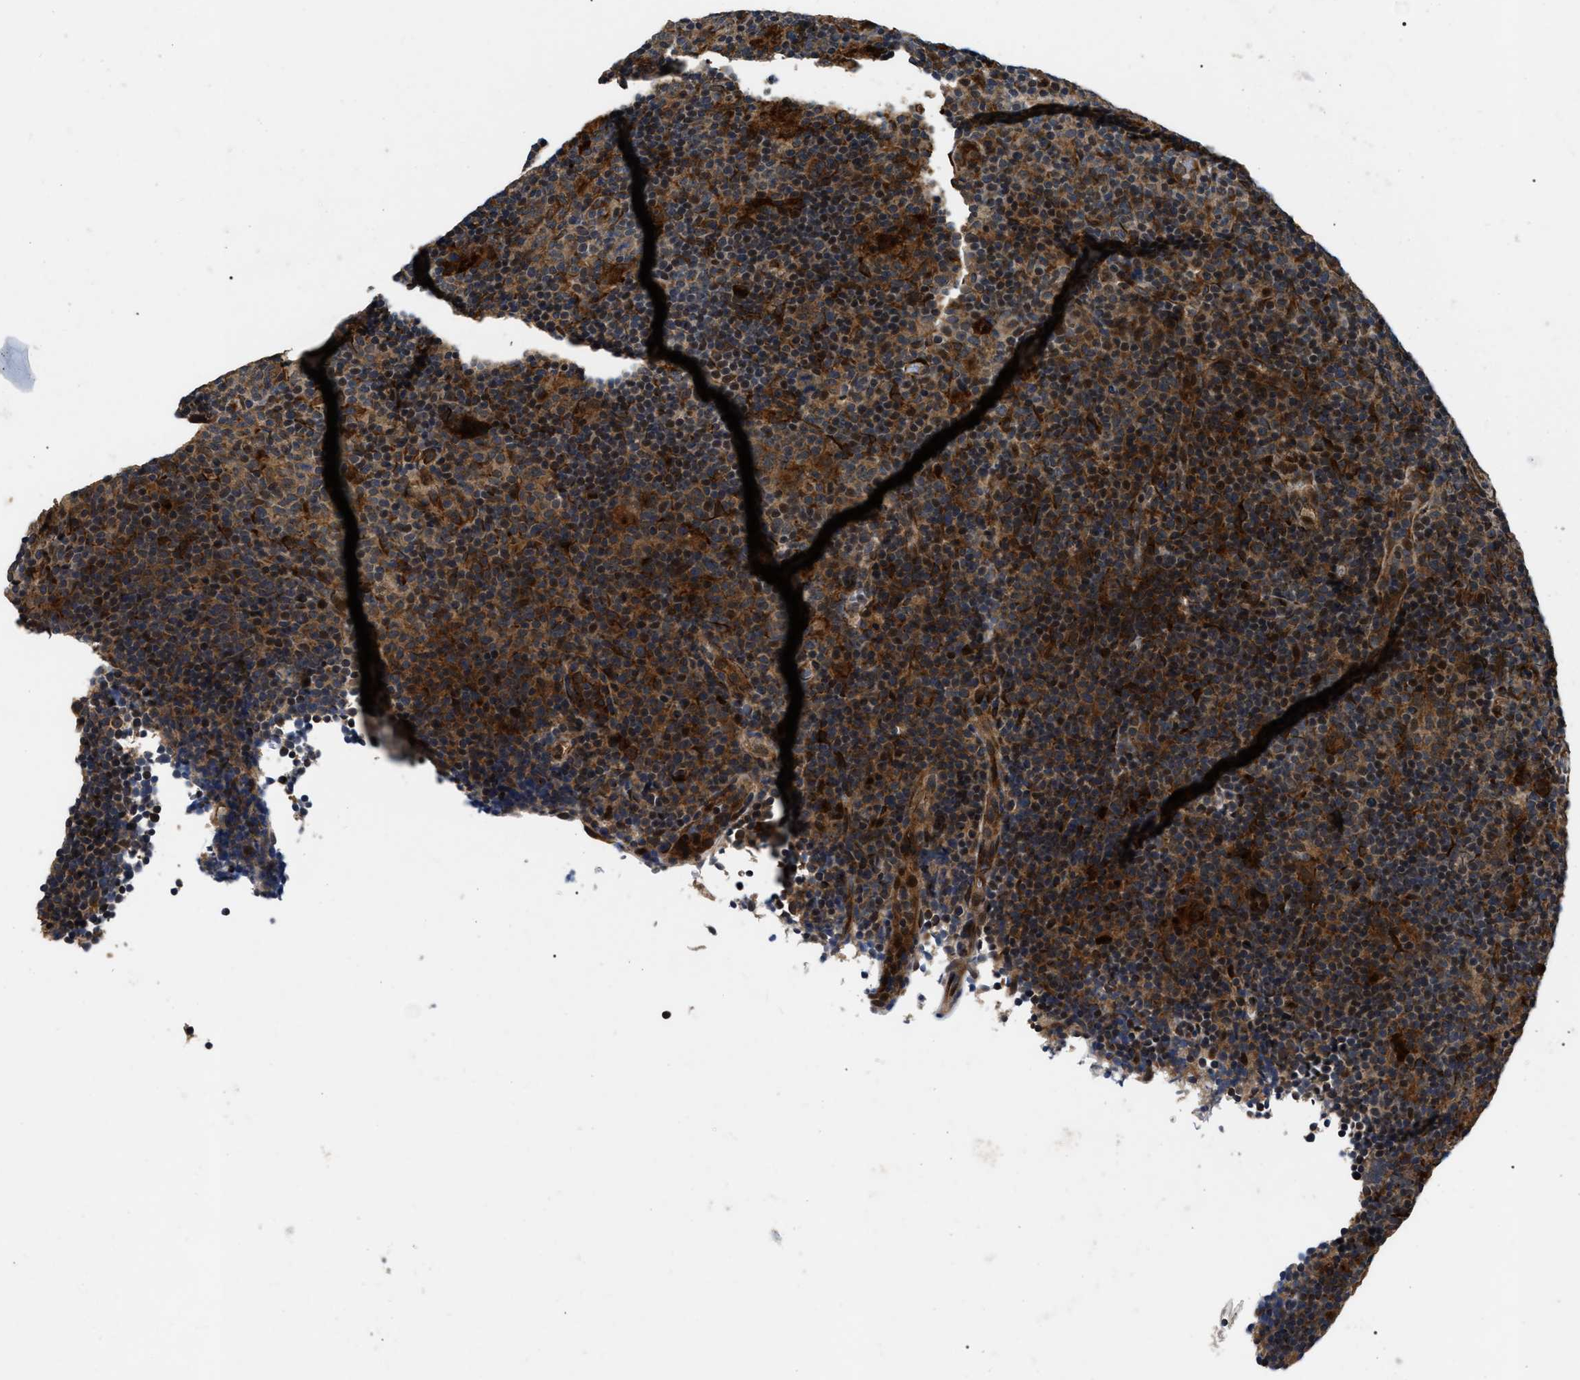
{"staining": {"intensity": "strong", "quantity": "25%-75%", "location": "cytoplasmic/membranous"}, "tissue": "lymphoma", "cell_type": "Tumor cells", "image_type": "cancer", "snomed": [{"axis": "morphology", "description": "Hodgkin's disease, NOS"}, {"axis": "topography", "description": "Lymph node"}], "caption": "There is high levels of strong cytoplasmic/membranous expression in tumor cells of Hodgkin's disease, as demonstrated by immunohistochemical staining (brown color).", "gene": "PPWD1", "patient": {"sex": "female", "age": 57}}